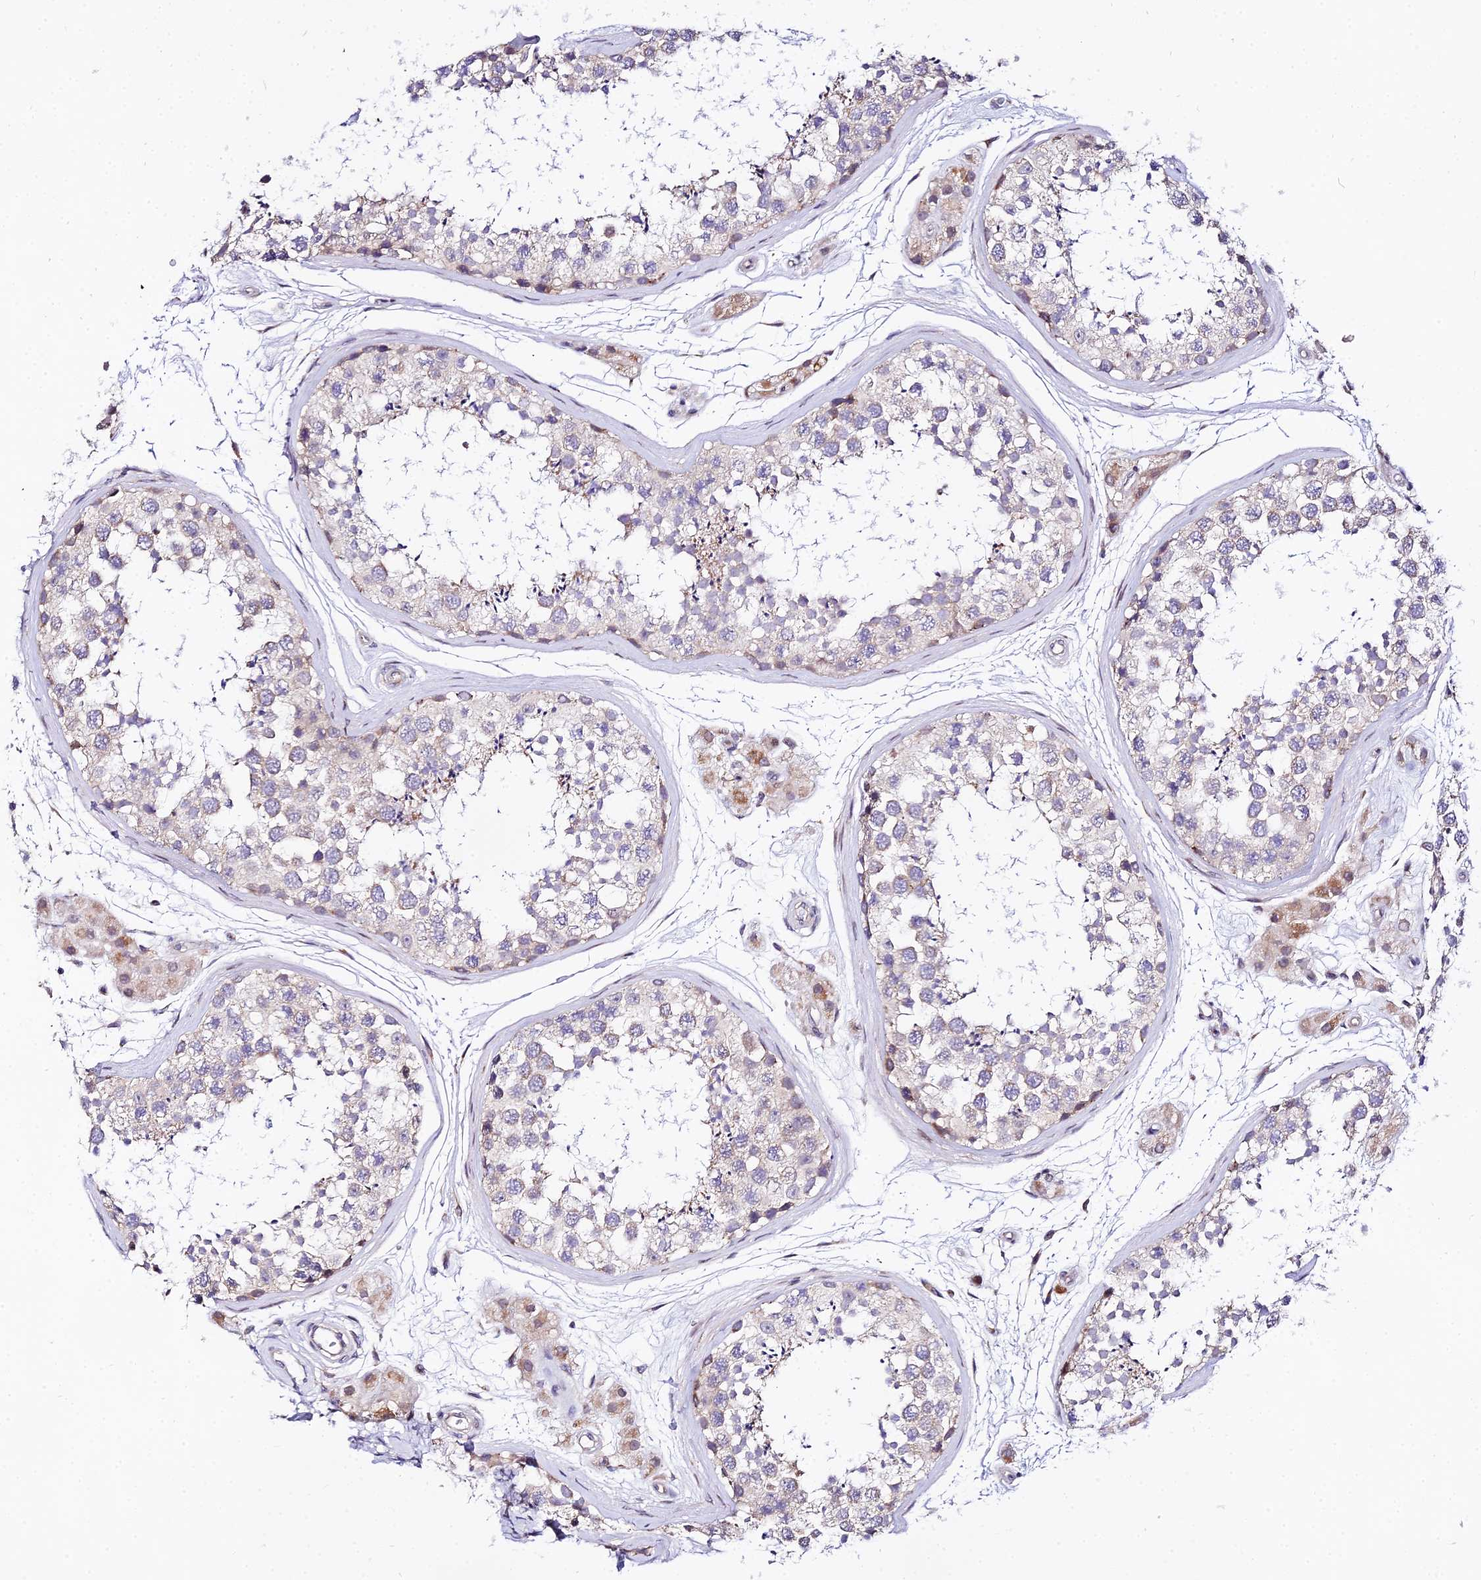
{"staining": {"intensity": "weak", "quantity": "<25%", "location": "cytoplasmic/membranous"}, "tissue": "testis", "cell_type": "Cells in seminiferous ducts", "image_type": "normal", "snomed": [{"axis": "morphology", "description": "Normal tissue, NOS"}, {"axis": "topography", "description": "Testis"}], "caption": "The micrograph exhibits no staining of cells in seminiferous ducts in unremarkable testis. (DAB (3,3'-diaminobenzidine) IHC visualized using brightfield microscopy, high magnification).", "gene": "ATP5PB", "patient": {"sex": "male", "age": 56}}